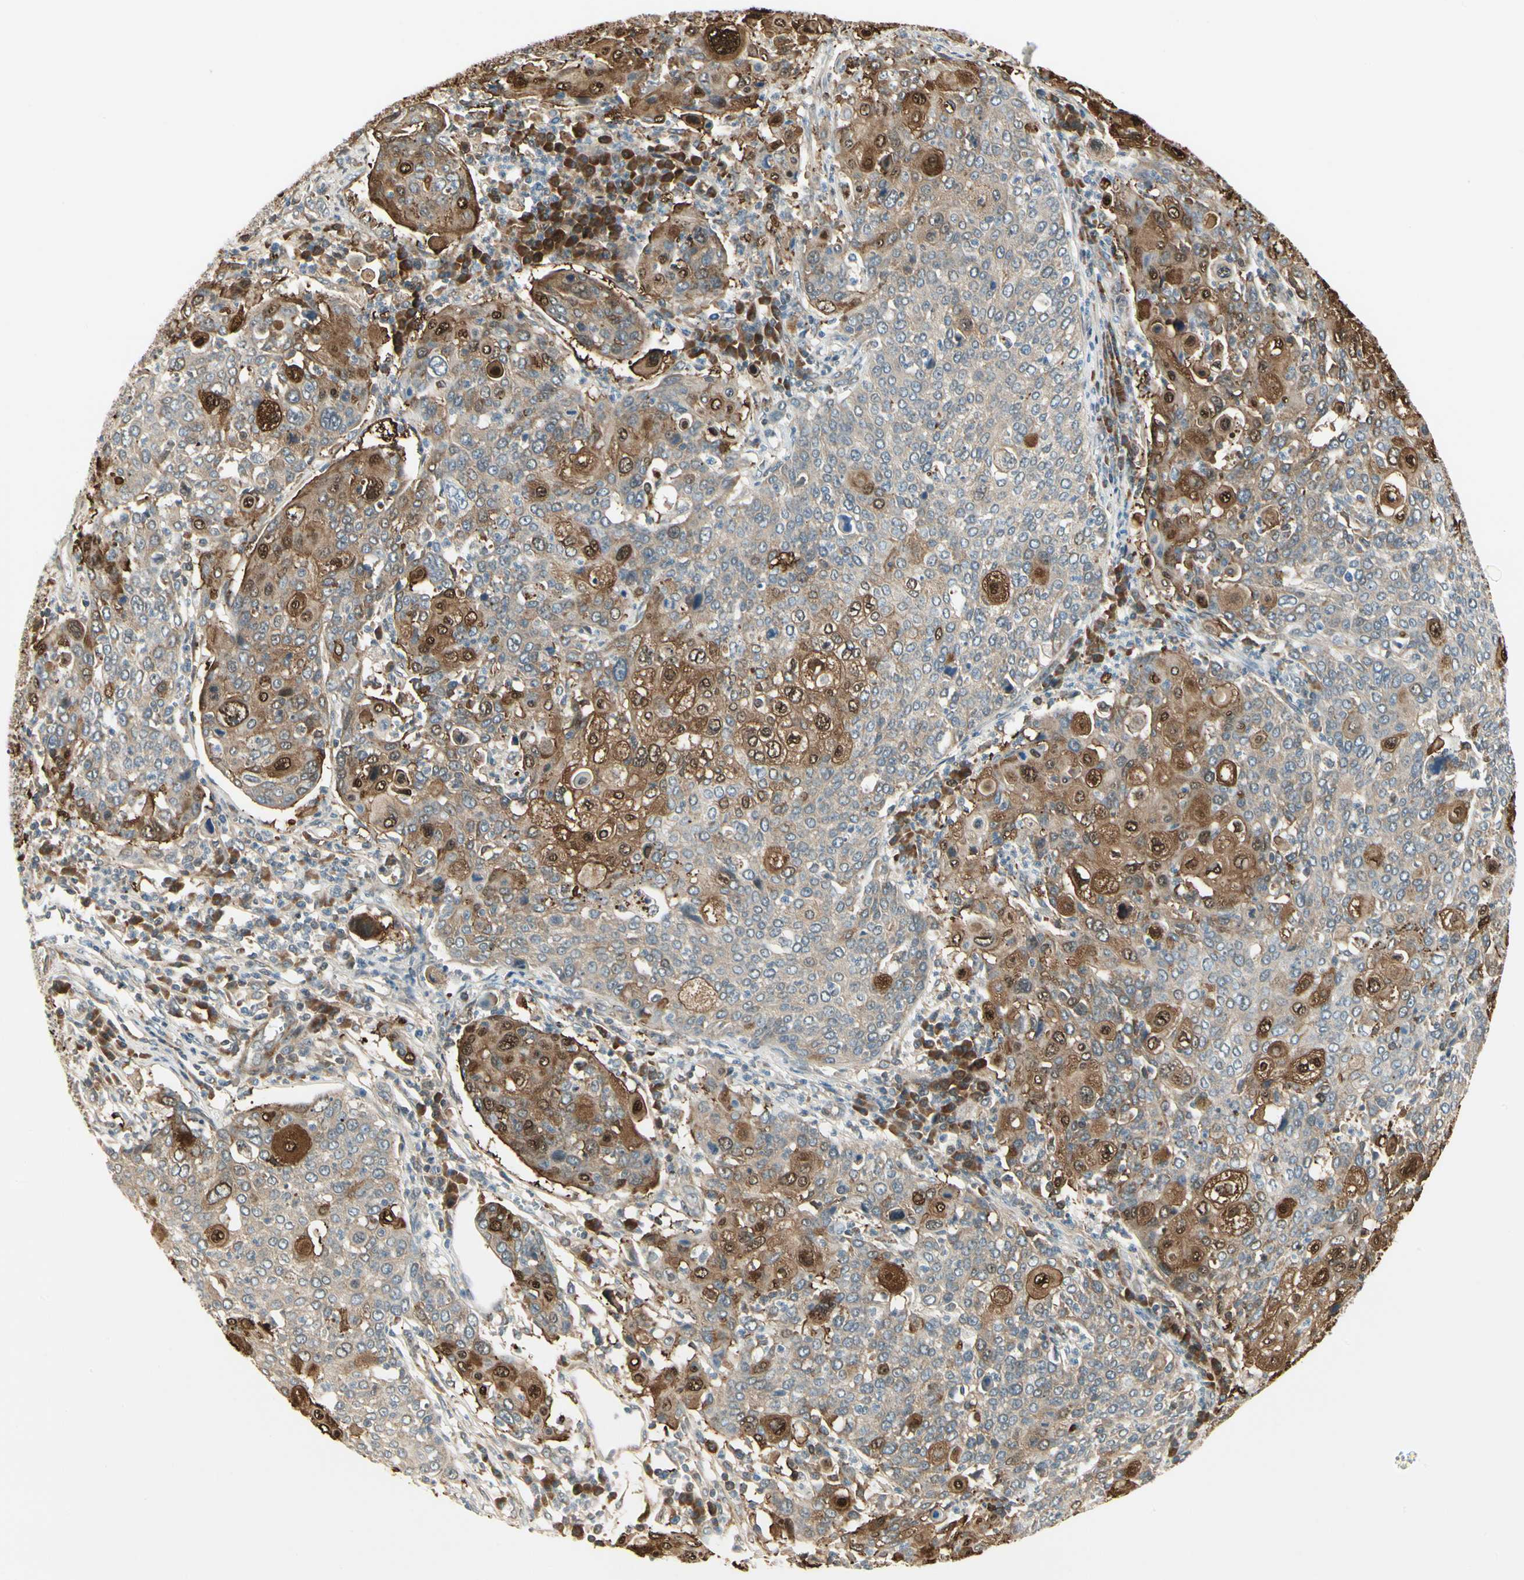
{"staining": {"intensity": "strong", "quantity": "<25%", "location": "cytoplasmic/membranous,nuclear"}, "tissue": "cervical cancer", "cell_type": "Tumor cells", "image_type": "cancer", "snomed": [{"axis": "morphology", "description": "Squamous cell carcinoma, NOS"}, {"axis": "topography", "description": "Cervix"}], "caption": "An IHC image of tumor tissue is shown. Protein staining in brown shows strong cytoplasmic/membranous and nuclear positivity in cervical cancer within tumor cells.", "gene": "EPHB3", "patient": {"sex": "female", "age": 40}}